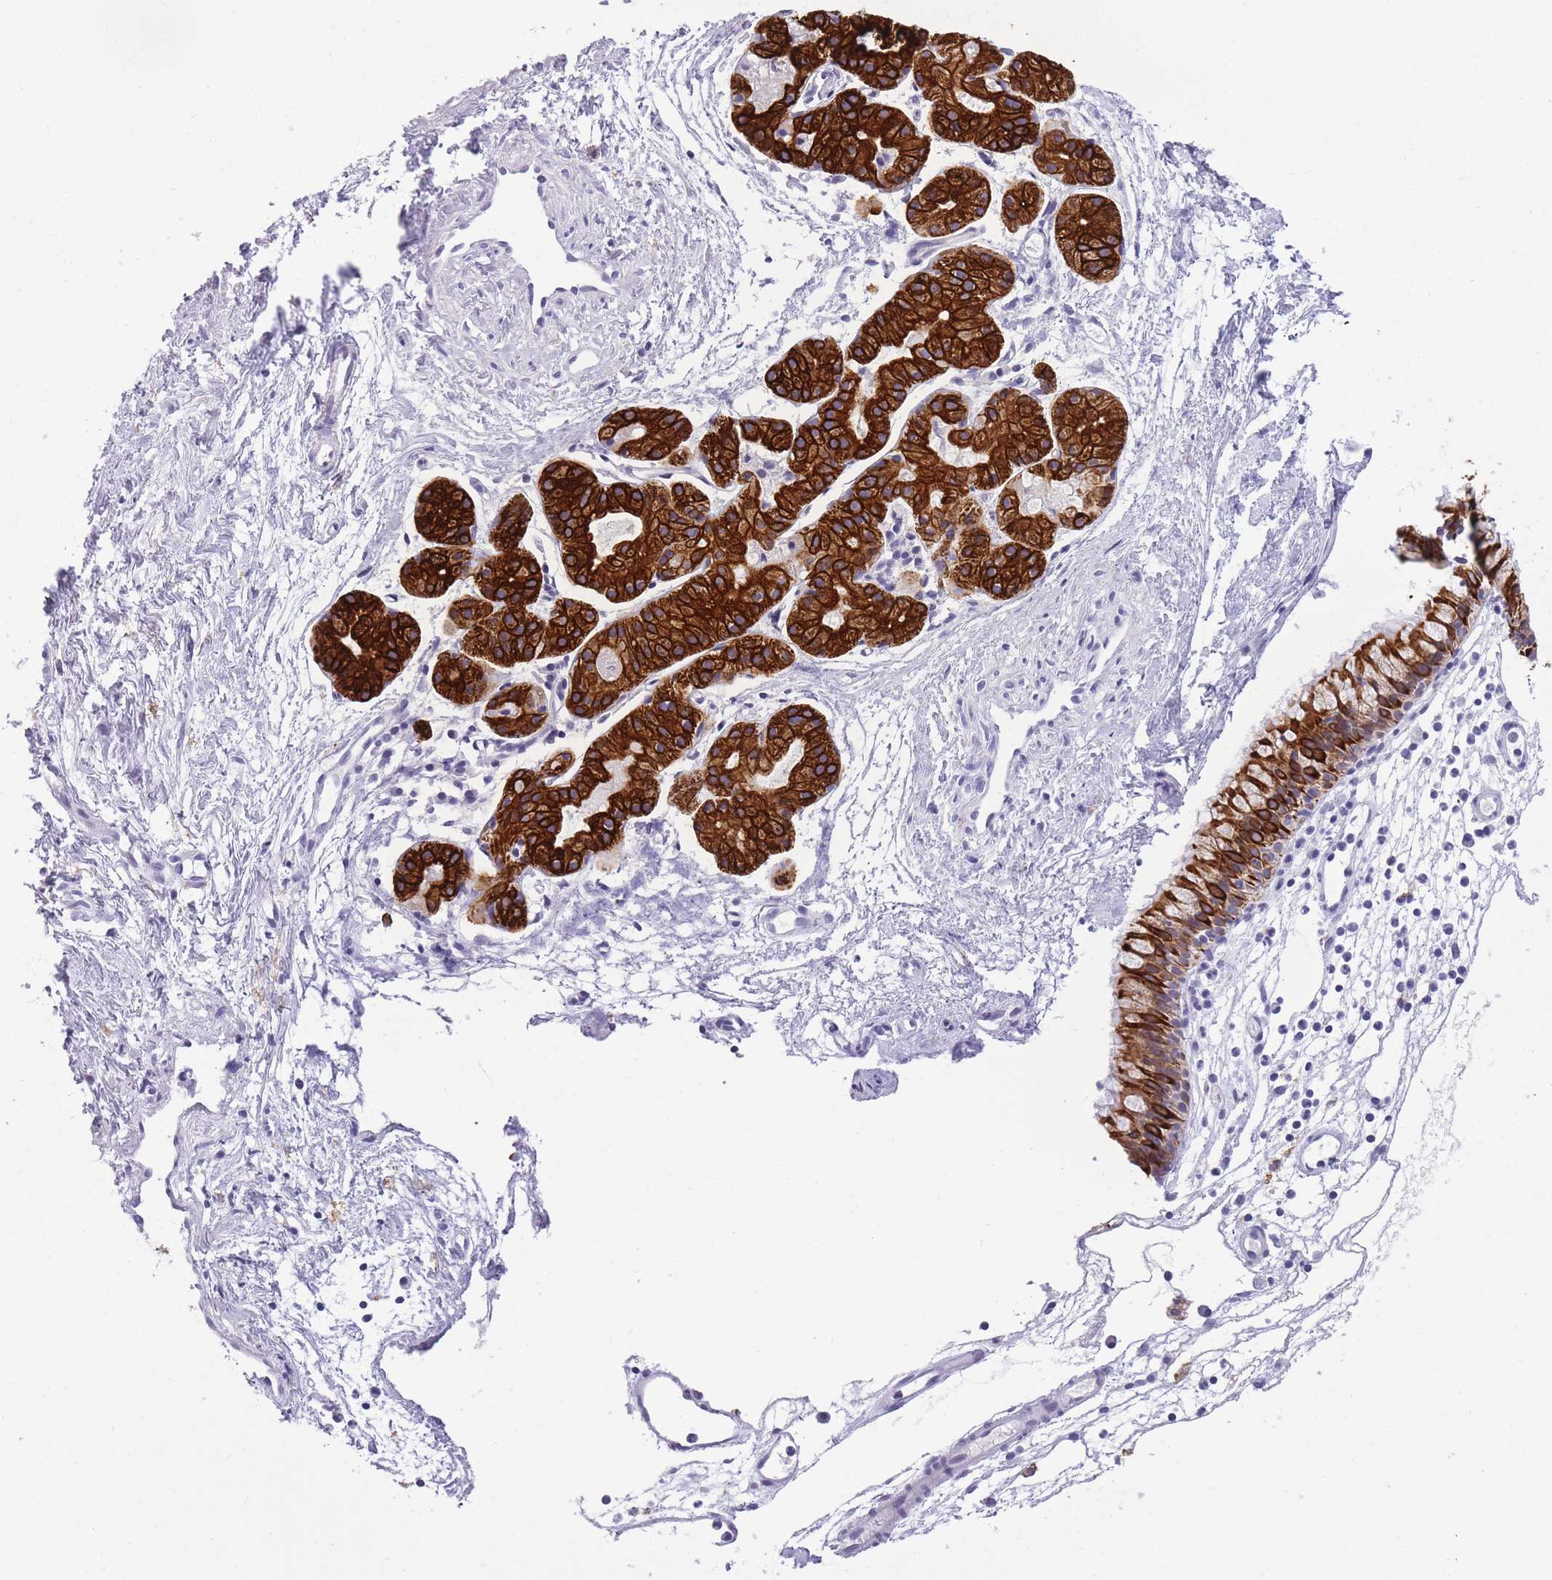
{"staining": {"intensity": "strong", "quantity": ">75%", "location": "cytoplasmic/membranous"}, "tissue": "nasopharynx", "cell_type": "Respiratory epithelial cells", "image_type": "normal", "snomed": [{"axis": "morphology", "description": "Normal tissue, NOS"}, {"axis": "topography", "description": "Nasopharynx"}], "caption": "The histopathology image reveals immunohistochemical staining of benign nasopharynx. There is strong cytoplasmic/membranous expression is appreciated in approximately >75% of respiratory epithelial cells.", "gene": "RADX", "patient": {"sex": "male", "age": 82}}